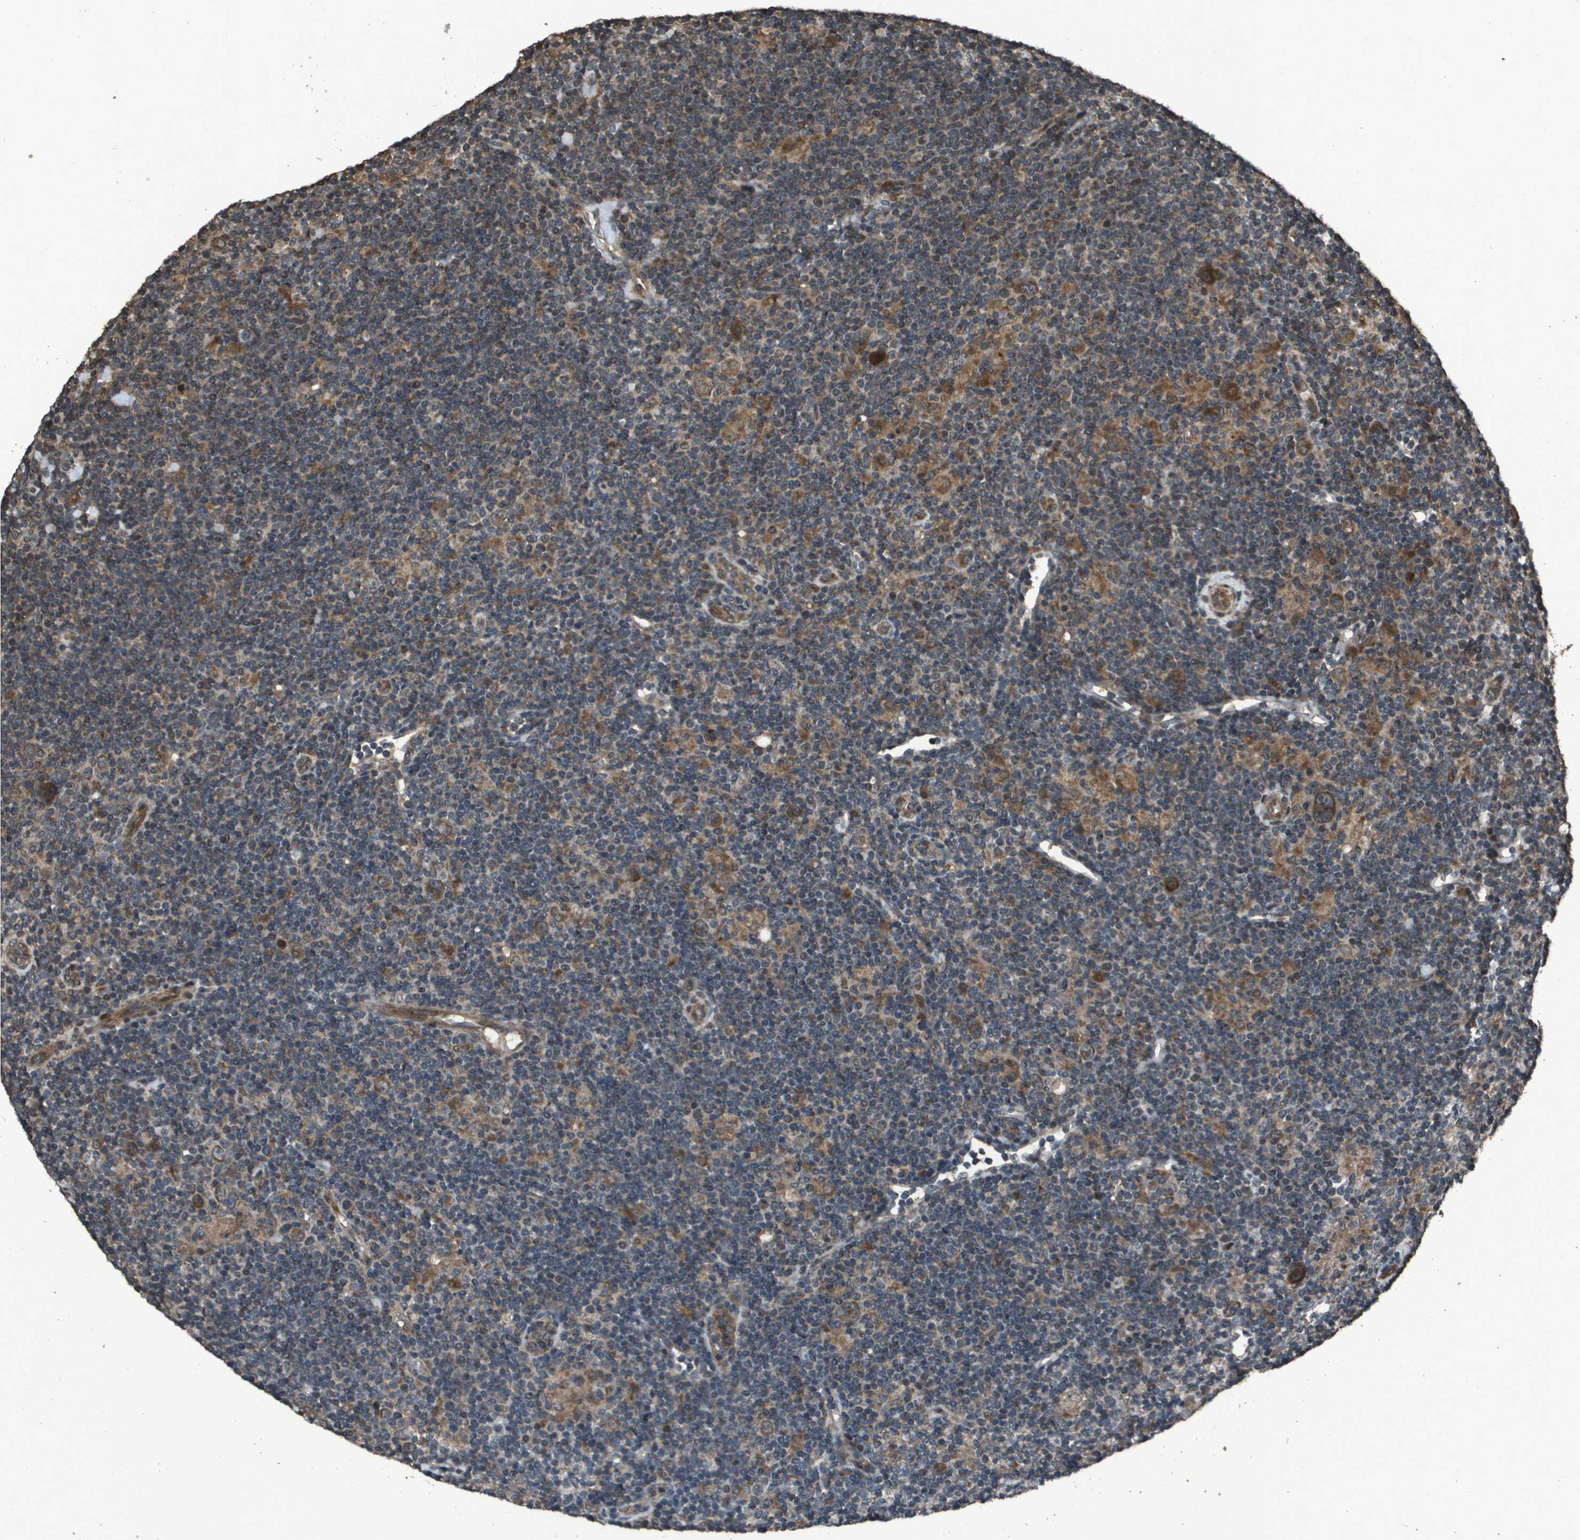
{"staining": {"intensity": "moderate", "quantity": ">75%", "location": "cytoplasmic/membranous"}, "tissue": "lymphoma", "cell_type": "Tumor cells", "image_type": "cancer", "snomed": [{"axis": "morphology", "description": "Hodgkin's disease, NOS"}, {"axis": "topography", "description": "Lymph node"}], "caption": "Protein staining of Hodgkin's disease tissue demonstrates moderate cytoplasmic/membranous positivity in about >75% of tumor cells.", "gene": "FIG4", "patient": {"sex": "female", "age": 57}}